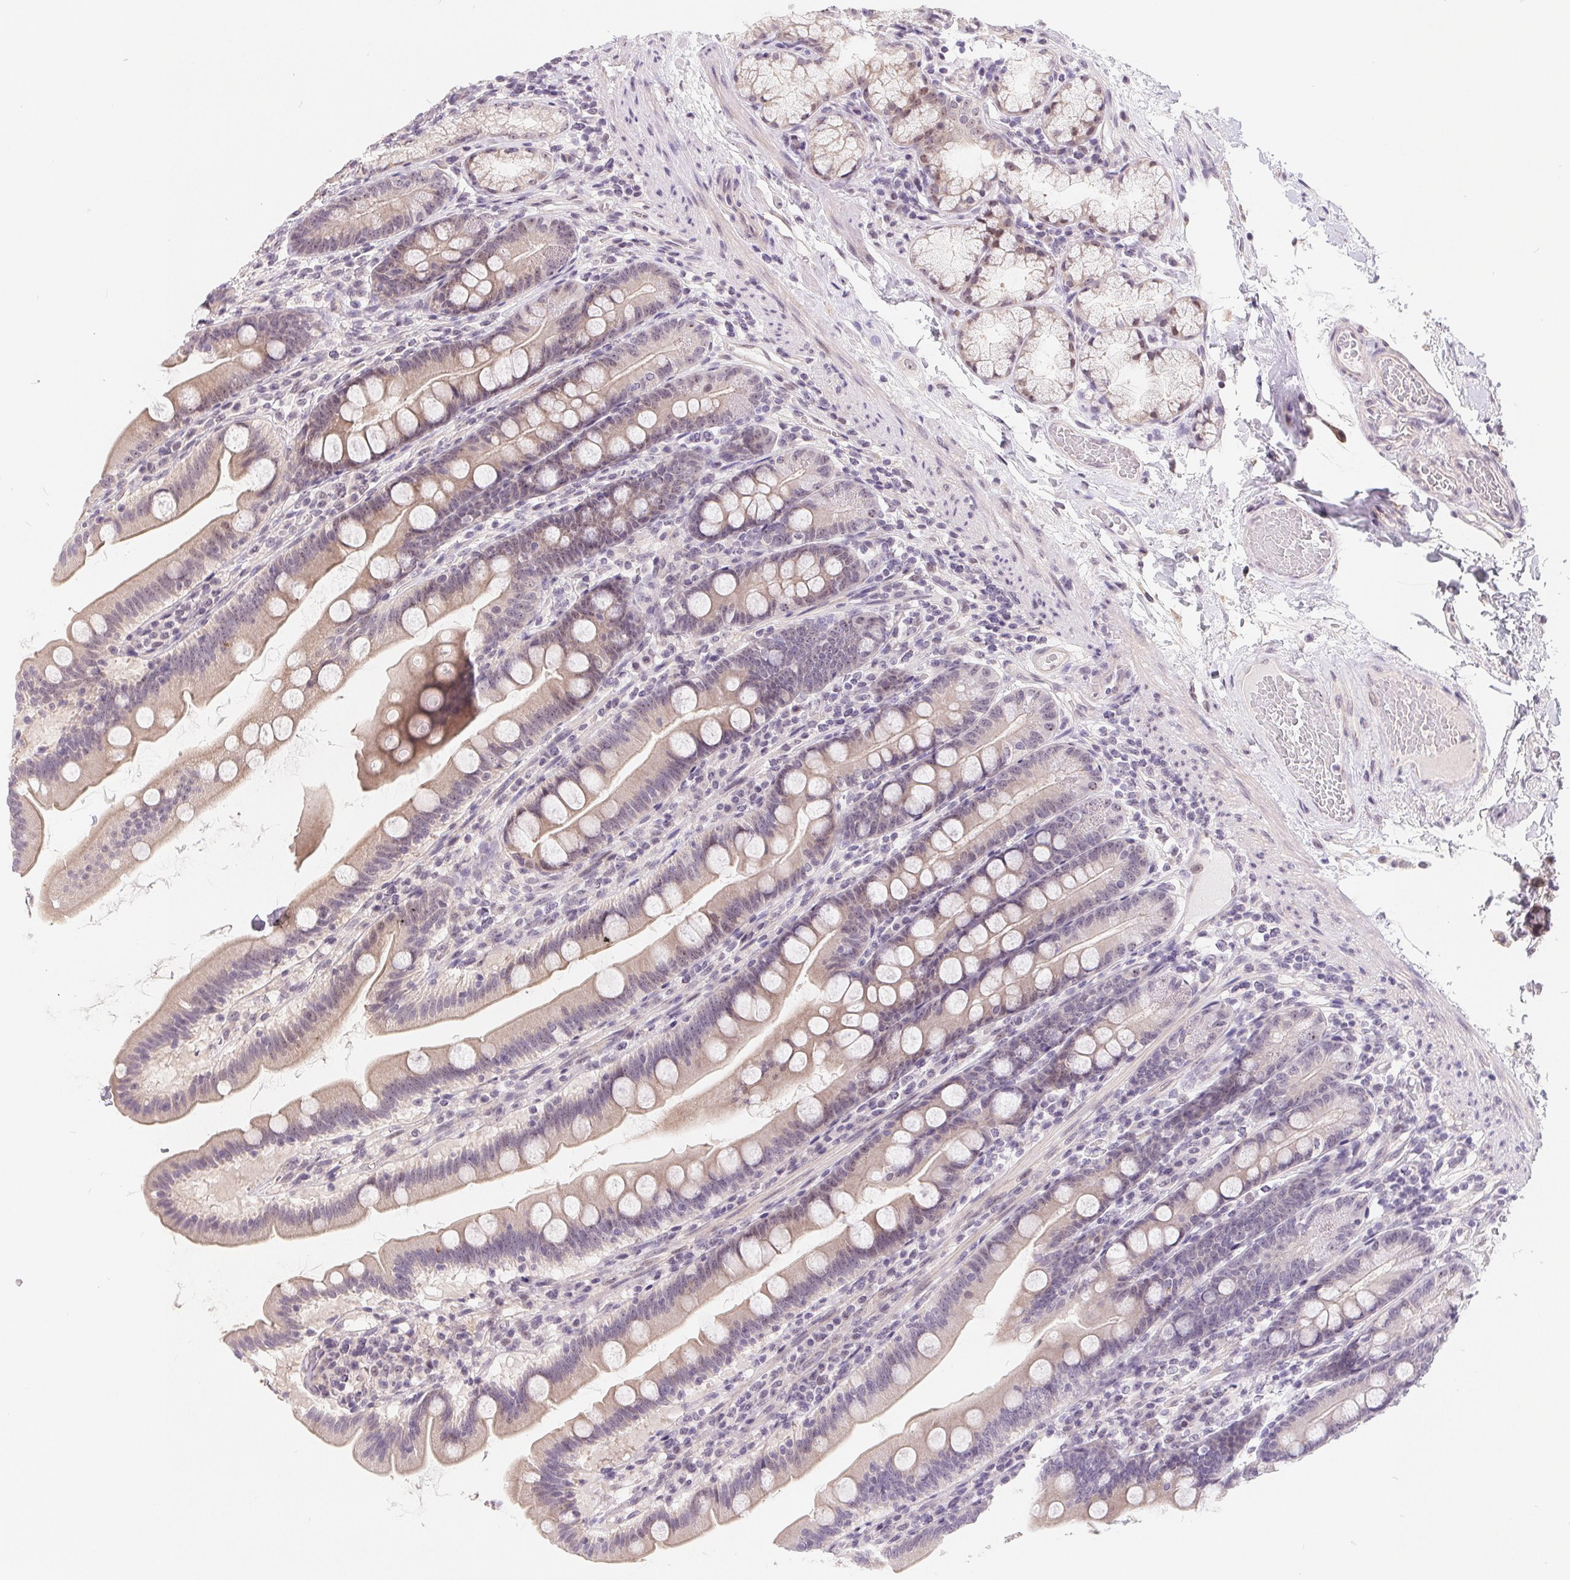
{"staining": {"intensity": "weak", "quantity": "25%-75%", "location": "cytoplasmic/membranous"}, "tissue": "duodenum", "cell_type": "Glandular cells", "image_type": "normal", "snomed": [{"axis": "morphology", "description": "Normal tissue, NOS"}, {"axis": "topography", "description": "Duodenum"}], "caption": "The micrograph shows a brown stain indicating the presence of a protein in the cytoplasmic/membranous of glandular cells in duodenum.", "gene": "LCA5L", "patient": {"sex": "female", "age": 67}}